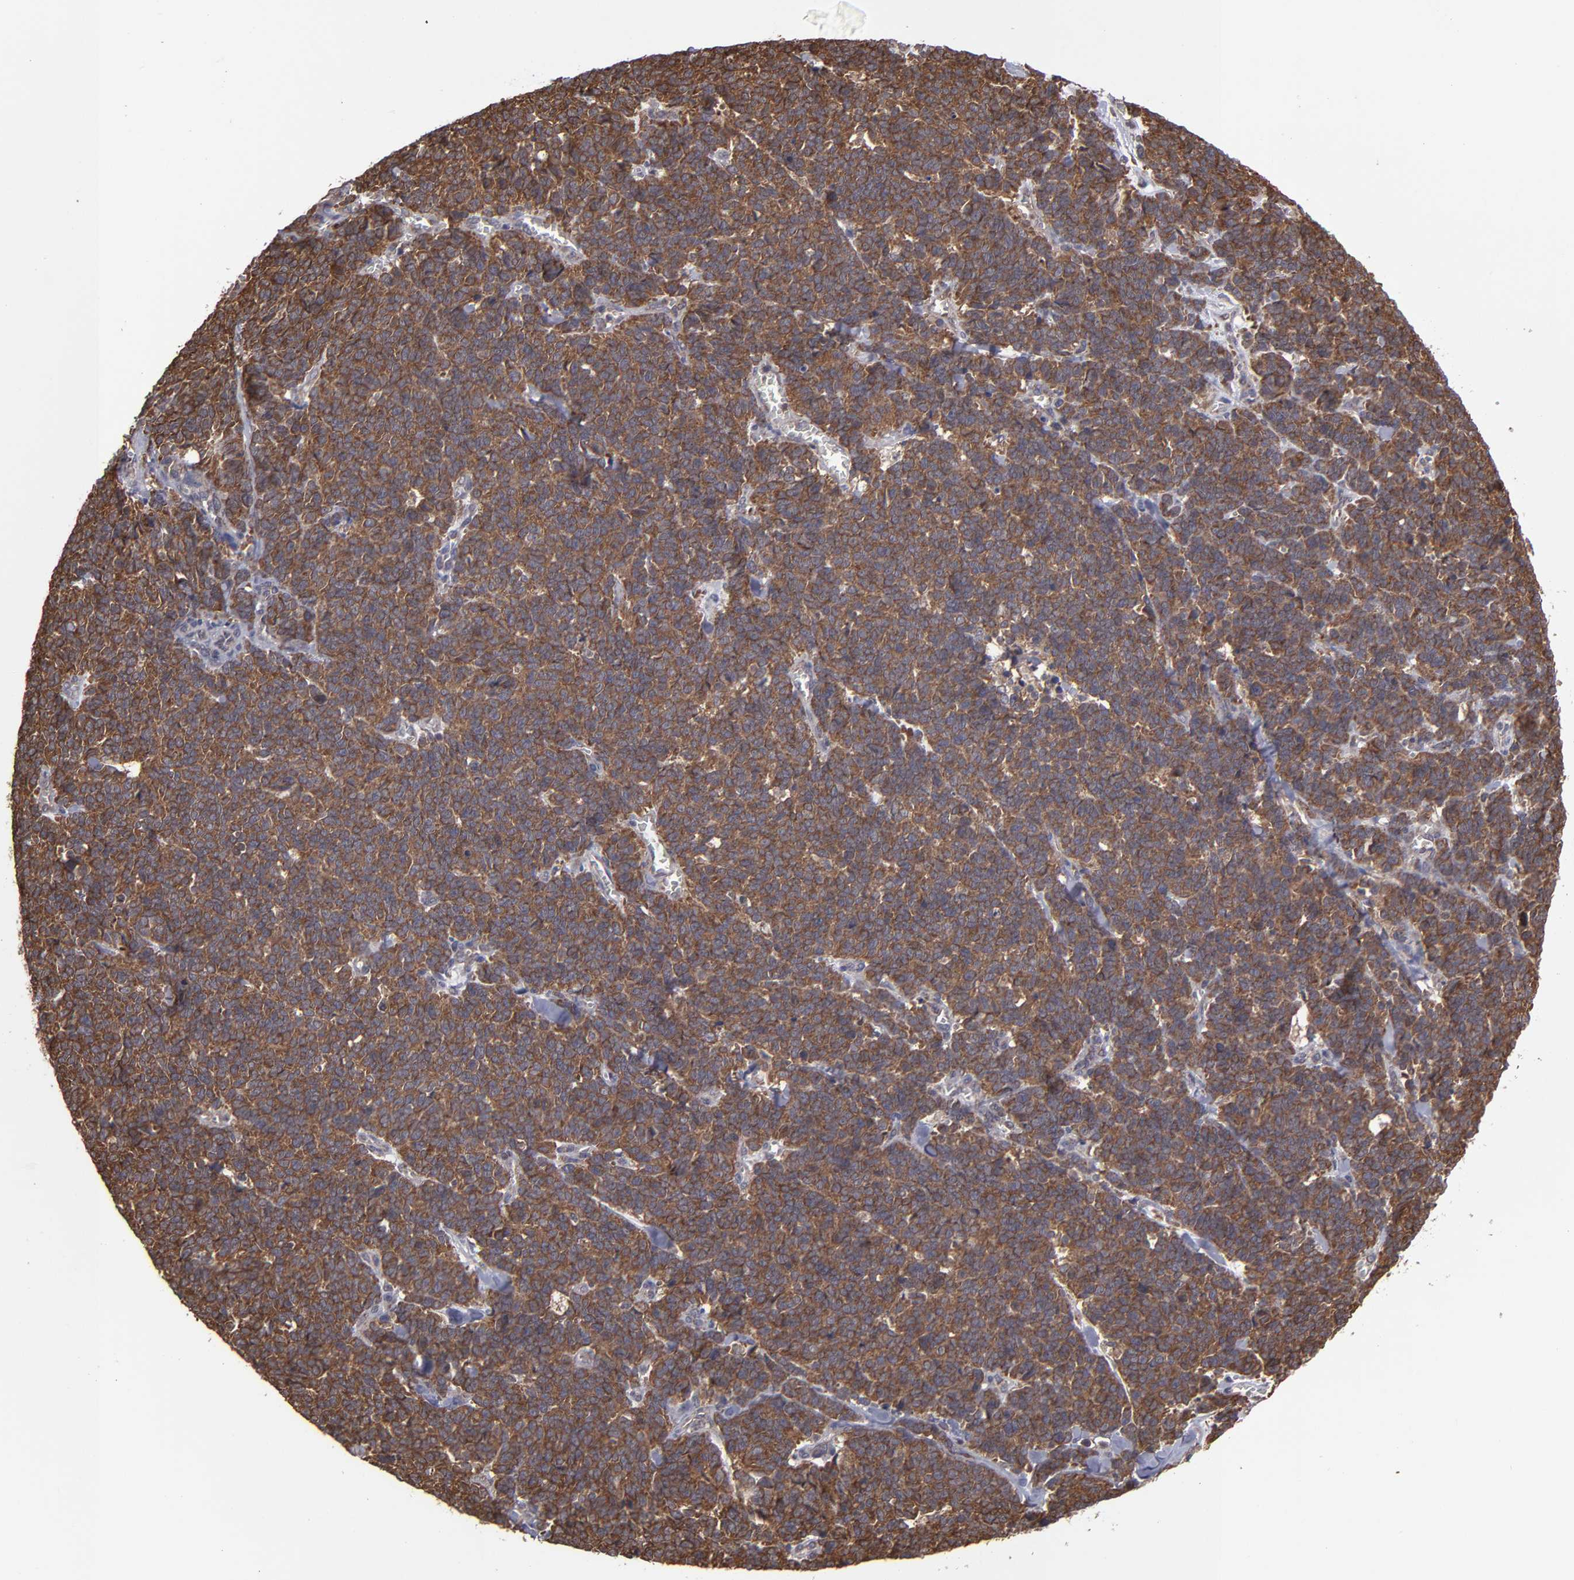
{"staining": {"intensity": "moderate", "quantity": ">75%", "location": "cytoplasmic/membranous"}, "tissue": "lung cancer", "cell_type": "Tumor cells", "image_type": "cancer", "snomed": [{"axis": "morphology", "description": "Neoplasm, malignant, NOS"}, {"axis": "topography", "description": "Lung"}], "caption": "IHC staining of lung cancer (malignant neoplasm), which demonstrates medium levels of moderate cytoplasmic/membranous expression in approximately >75% of tumor cells indicating moderate cytoplasmic/membranous protein expression. The staining was performed using DAB (brown) for protein detection and nuclei were counterstained in hematoxylin (blue).", "gene": "RPS6KA6", "patient": {"sex": "female", "age": 58}}